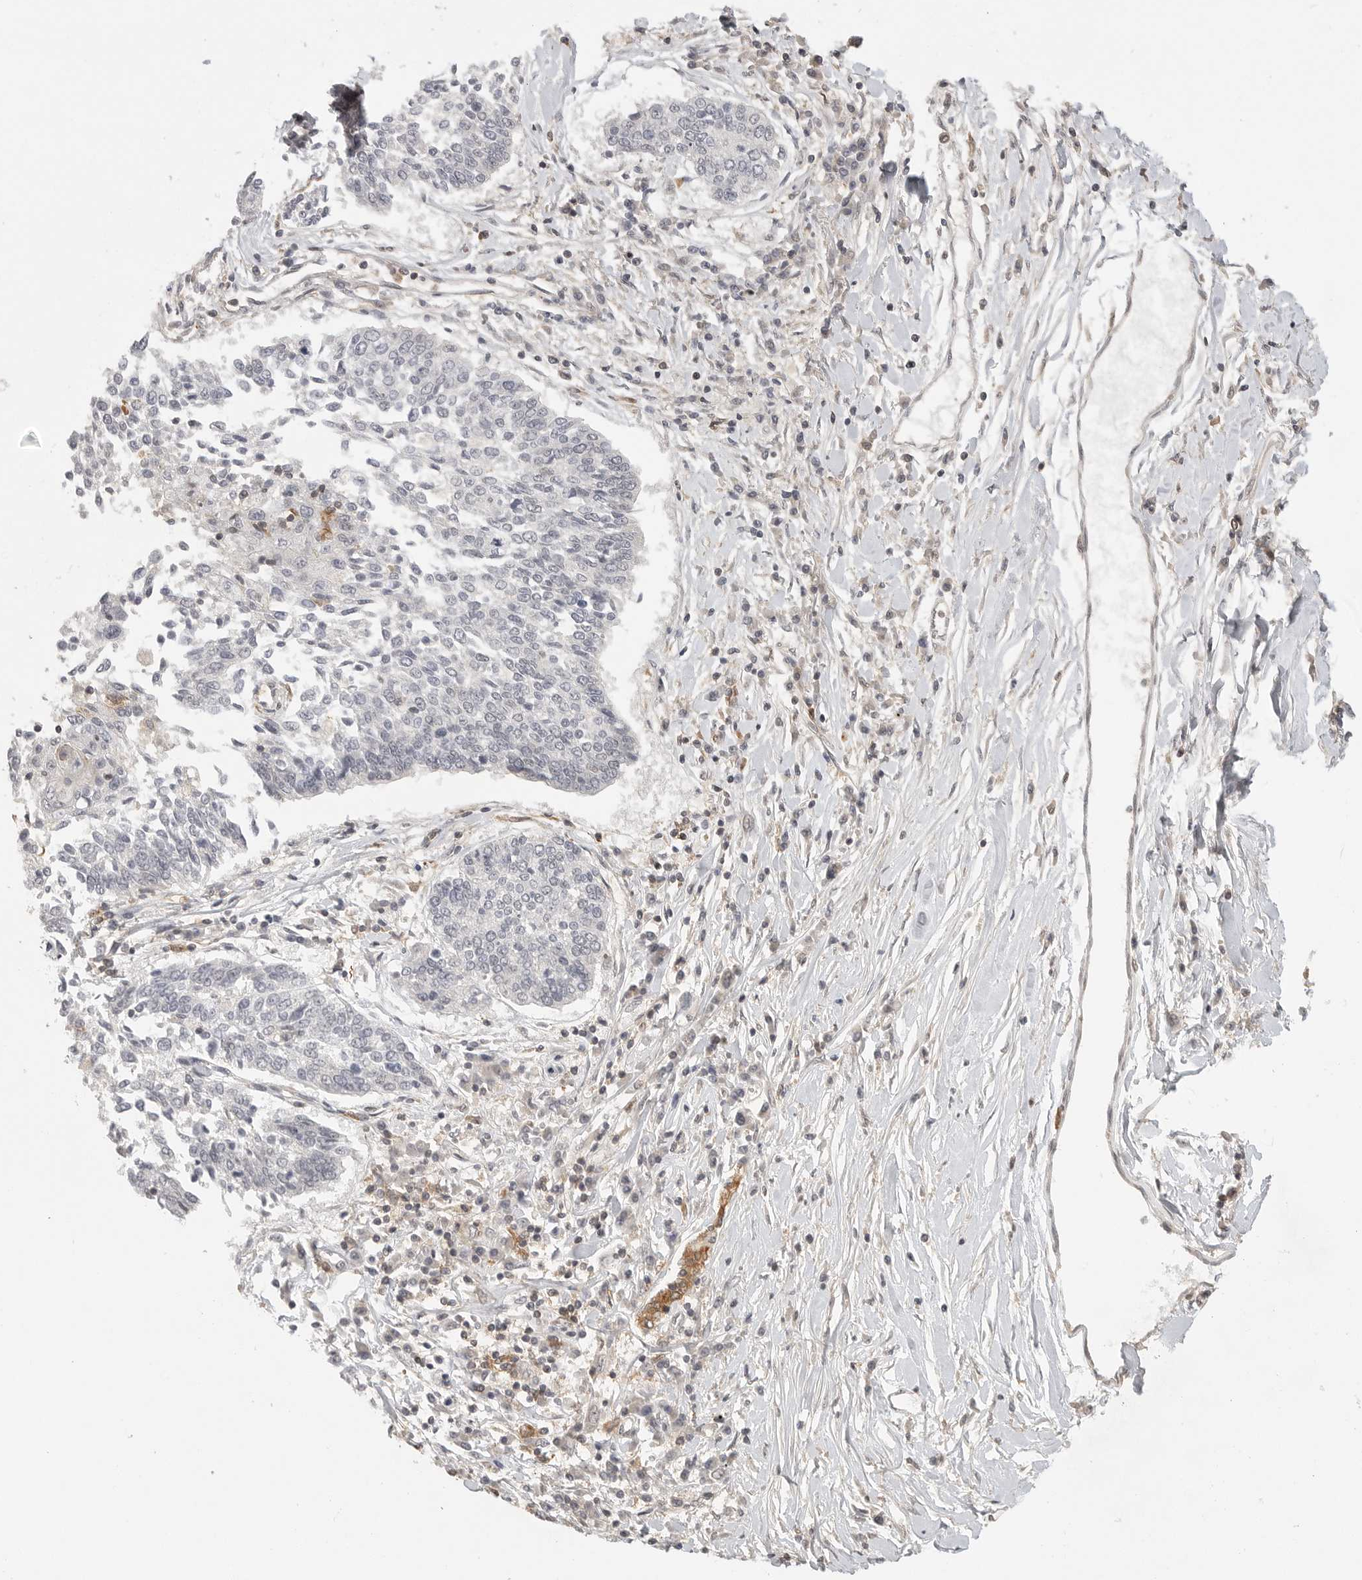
{"staining": {"intensity": "negative", "quantity": "none", "location": "none"}, "tissue": "lung cancer", "cell_type": "Tumor cells", "image_type": "cancer", "snomed": [{"axis": "morphology", "description": "Normal tissue, NOS"}, {"axis": "morphology", "description": "Squamous cell carcinoma, NOS"}, {"axis": "topography", "description": "Cartilage tissue"}, {"axis": "topography", "description": "Bronchus"}, {"axis": "topography", "description": "Lung"}, {"axis": "topography", "description": "Peripheral nerve tissue"}], "caption": "Histopathology image shows no protein staining in tumor cells of lung cancer (squamous cell carcinoma) tissue.", "gene": "DBNL", "patient": {"sex": "female", "age": 49}}